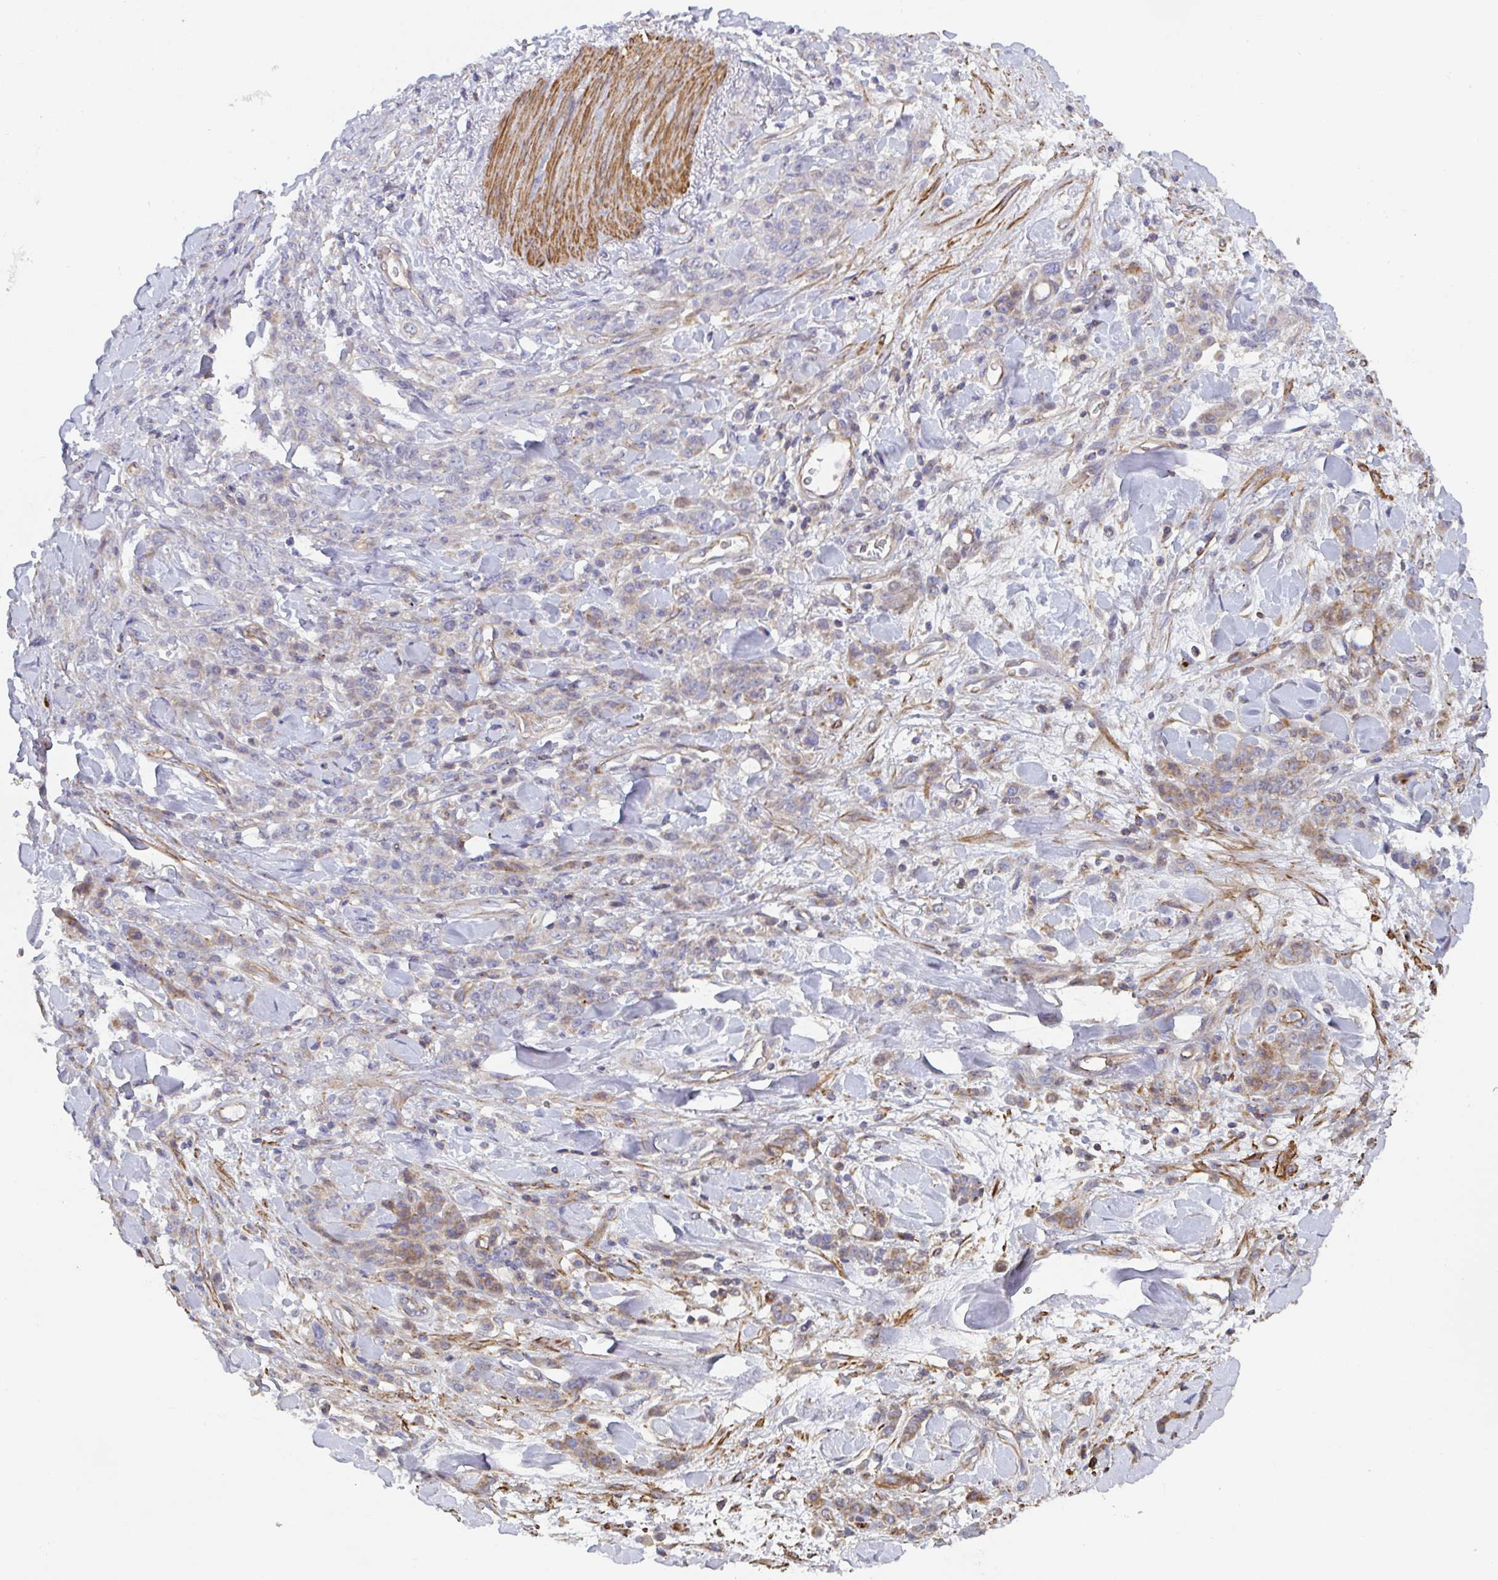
{"staining": {"intensity": "moderate", "quantity": "<25%", "location": "cytoplasmic/membranous"}, "tissue": "stomach cancer", "cell_type": "Tumor cells", "image_type": "cancer", "snomed": [{"axis": "morphology", "description": "Normal tissue, NOS"}, {"axis": "morphology", "description": "Adenocarcinoma, NOS"}, {"axis": "topography", "description": "Stomach"}], "caption": "Immunohistochemistry (IHC) of stomach cancer (adenocarcinoma) exhibits low levels of moderate cytoplasmic/membranous staining in about <25% of tumor cells.", "gene": "FZD2", "patient": {"sex": "male", "age": 82}}